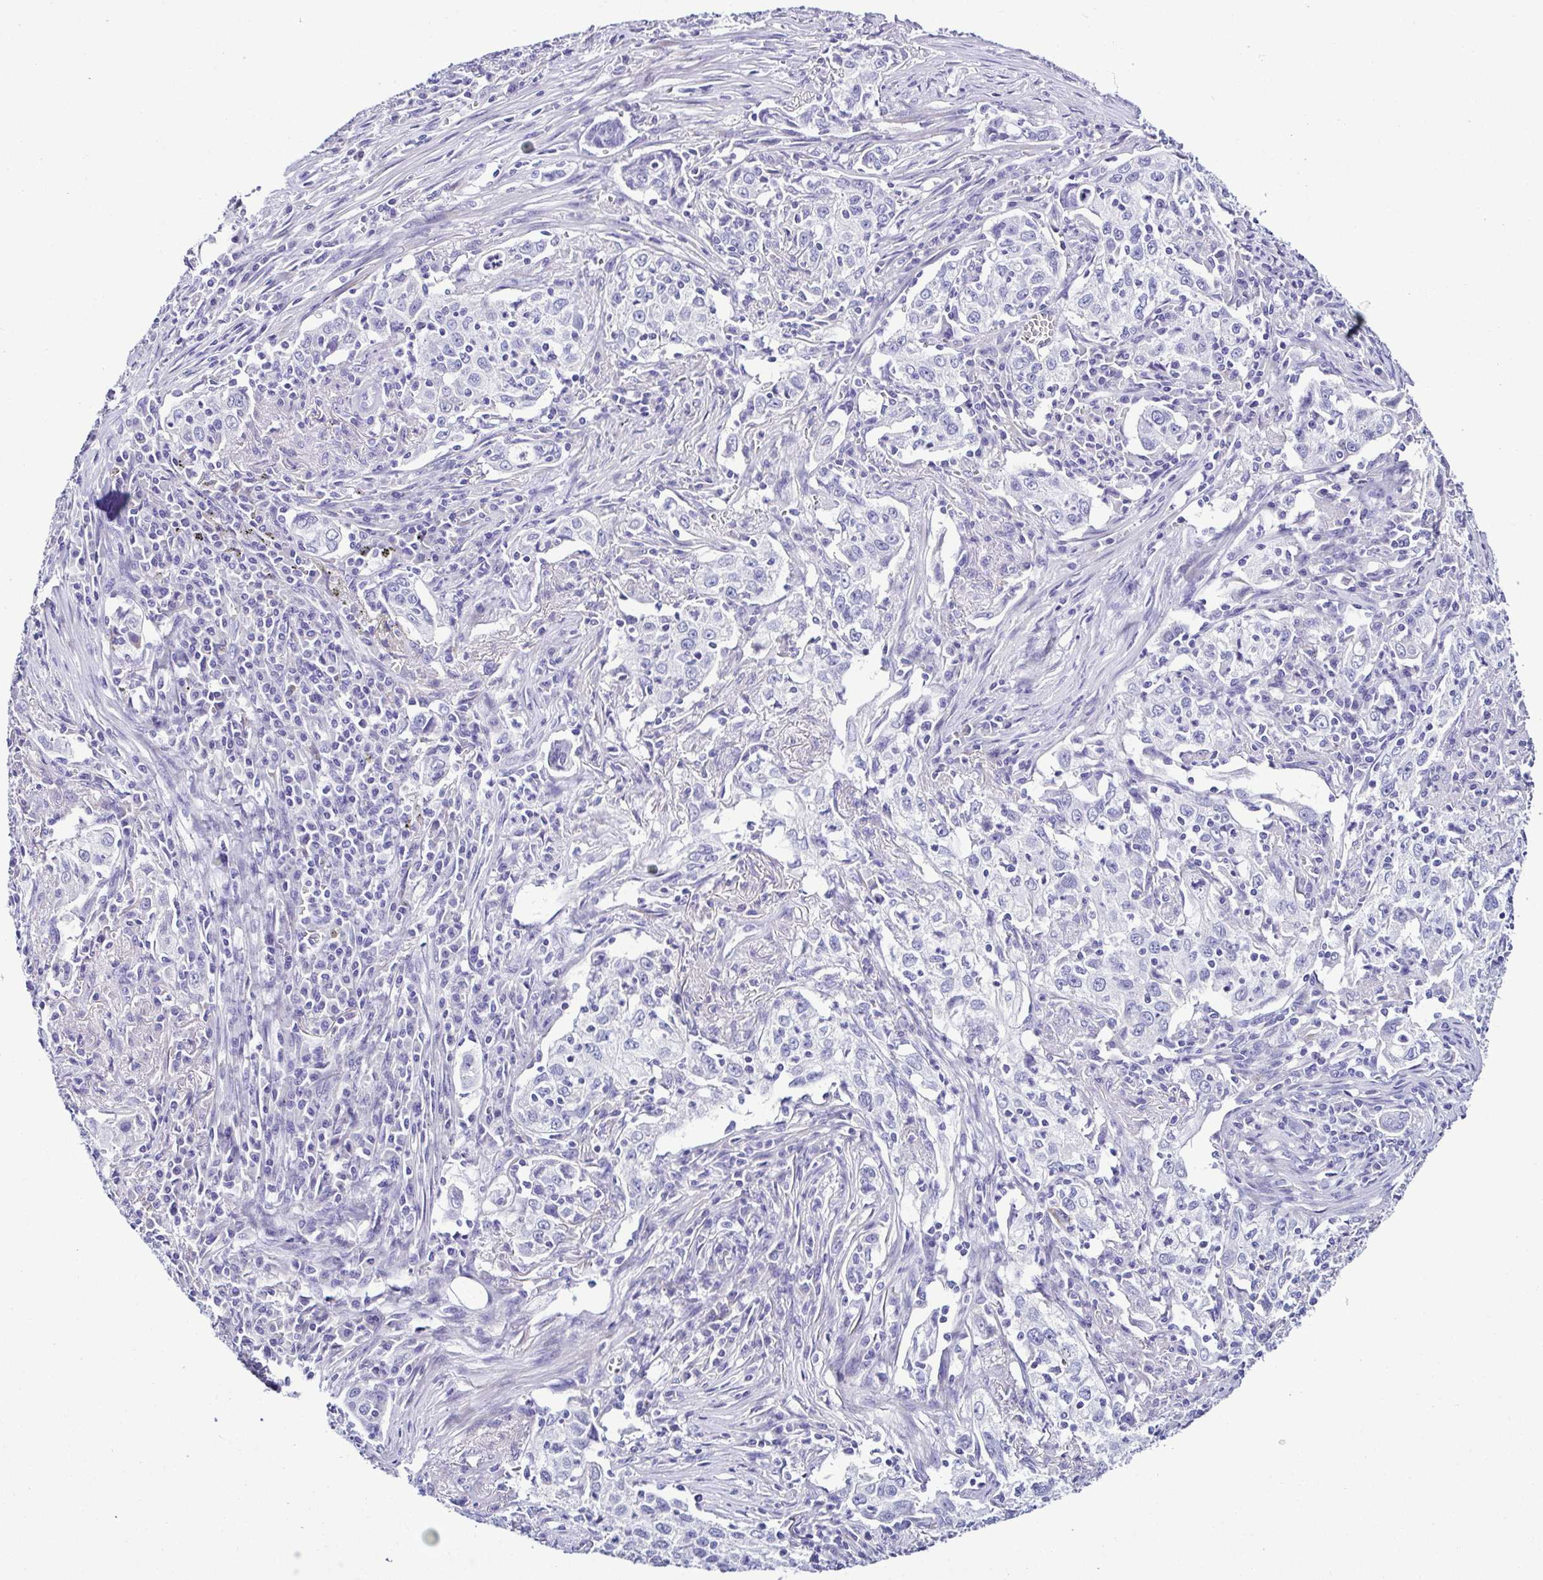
{"staining": {"intensity": "negative", "quantity": "none", "location": "none"}, "tissue": "lung cancer", "cell_type": "Tumor cells", "image_type": "cancer", "snomed": [{"axis": "morphology", "description": "Squamous cell carcinoma, NOS"}, {"axis": "topography", "description": "Lung"}], "caption": "Immunohistochemistry of human lung cancer displays no expression in tumor cells.", "gene": "SRL", "patient": {"sex": "male", "age": 71}}